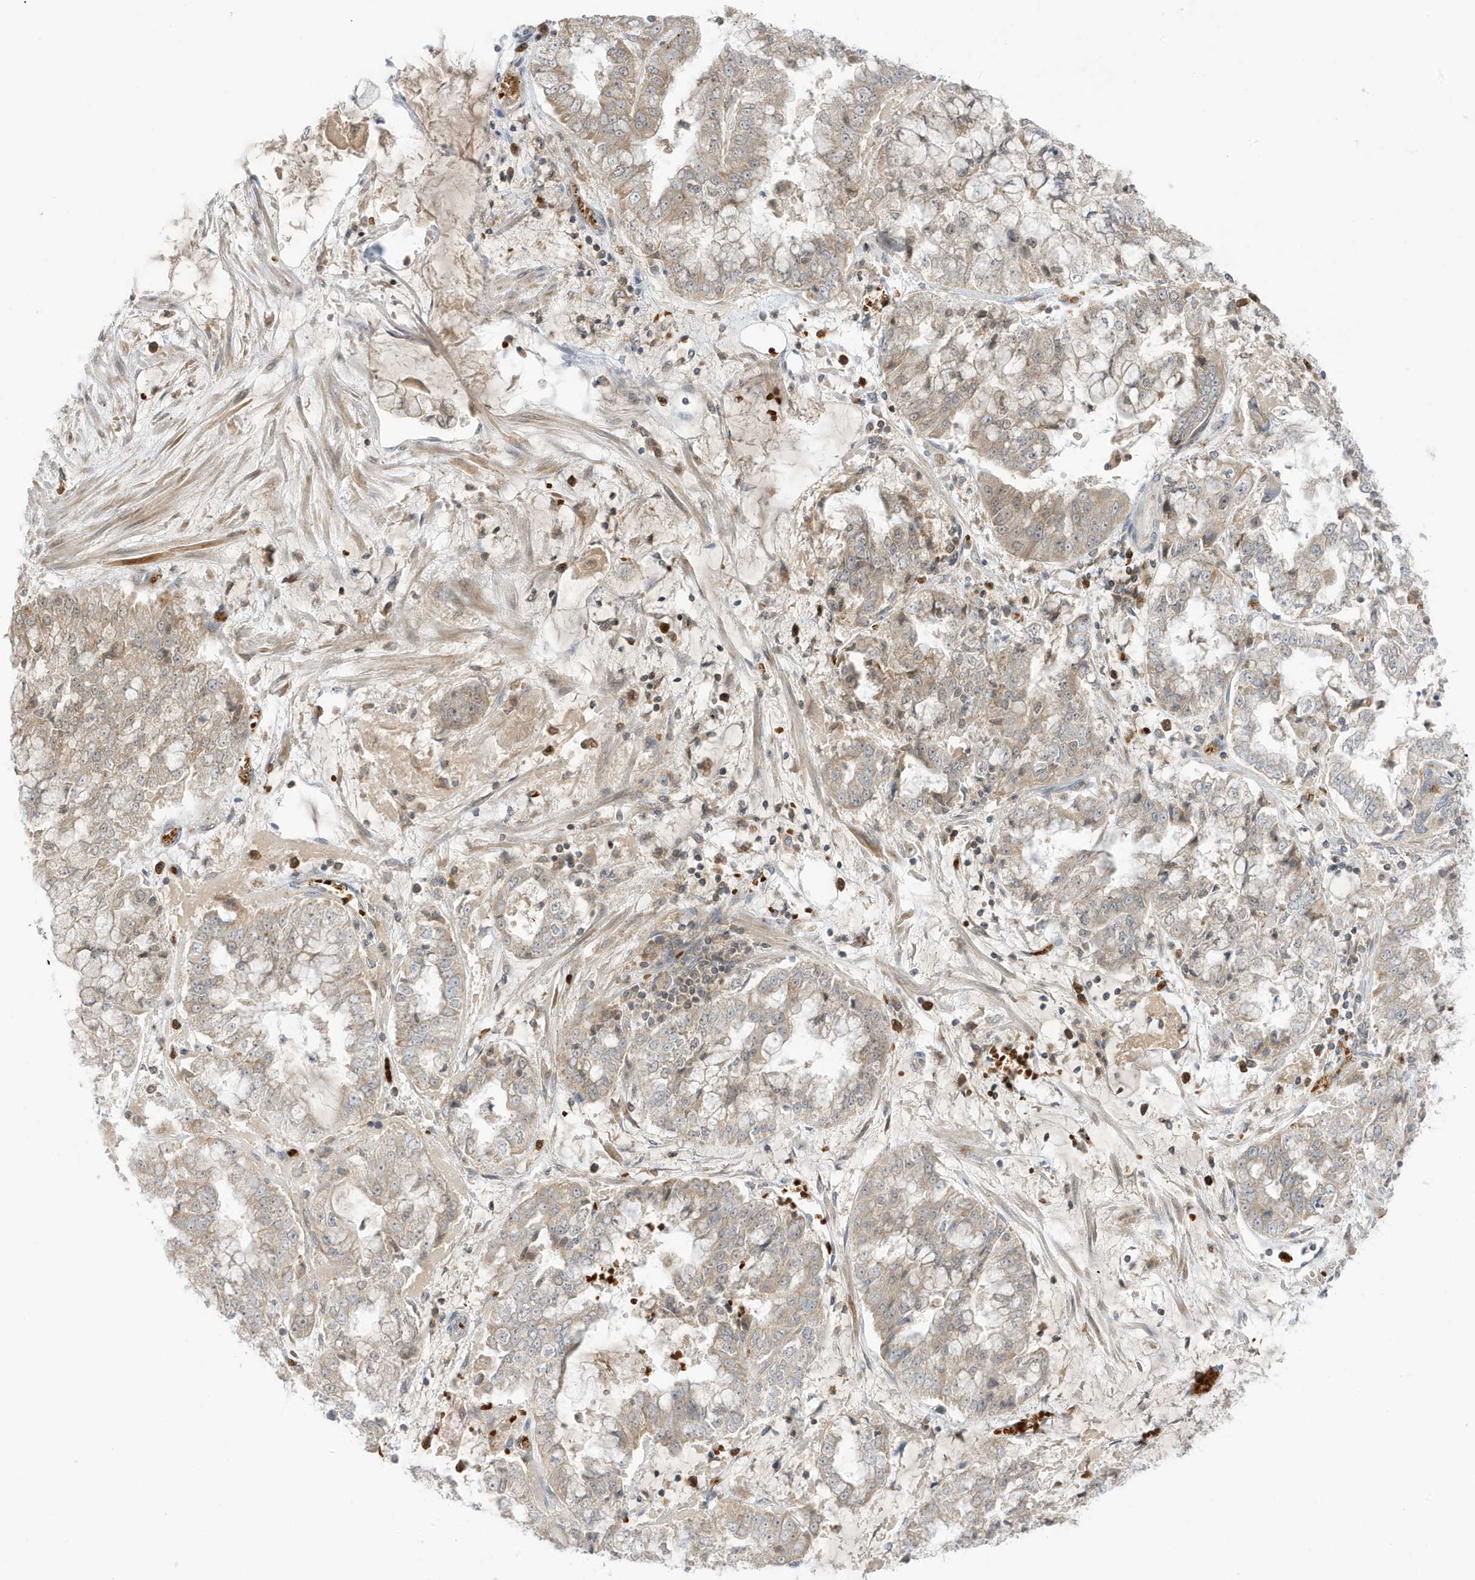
{"staining": {"intensity": "weak", "quantity": ">75%", "location": "cytoplasmic/membranous"}, "tissue": "stomach cancer", "cell_type": "Tumor cells", "image_type": "cancer", "snomed": [{"axis": "morphology", "description": "Adenocarcinoma, NOS"}, {"axis": "topography", "description": "Stomach"}], "caption": "Immunohistochemistry histopathology image of human stomach cancer stained for a protein (brown), which reveals low levels of weak cytoplasmic/membranous positivity in approximately >75% of tumor cells.", "gene": "NPPC", "patient": {"sex": "male", "age": 76}}